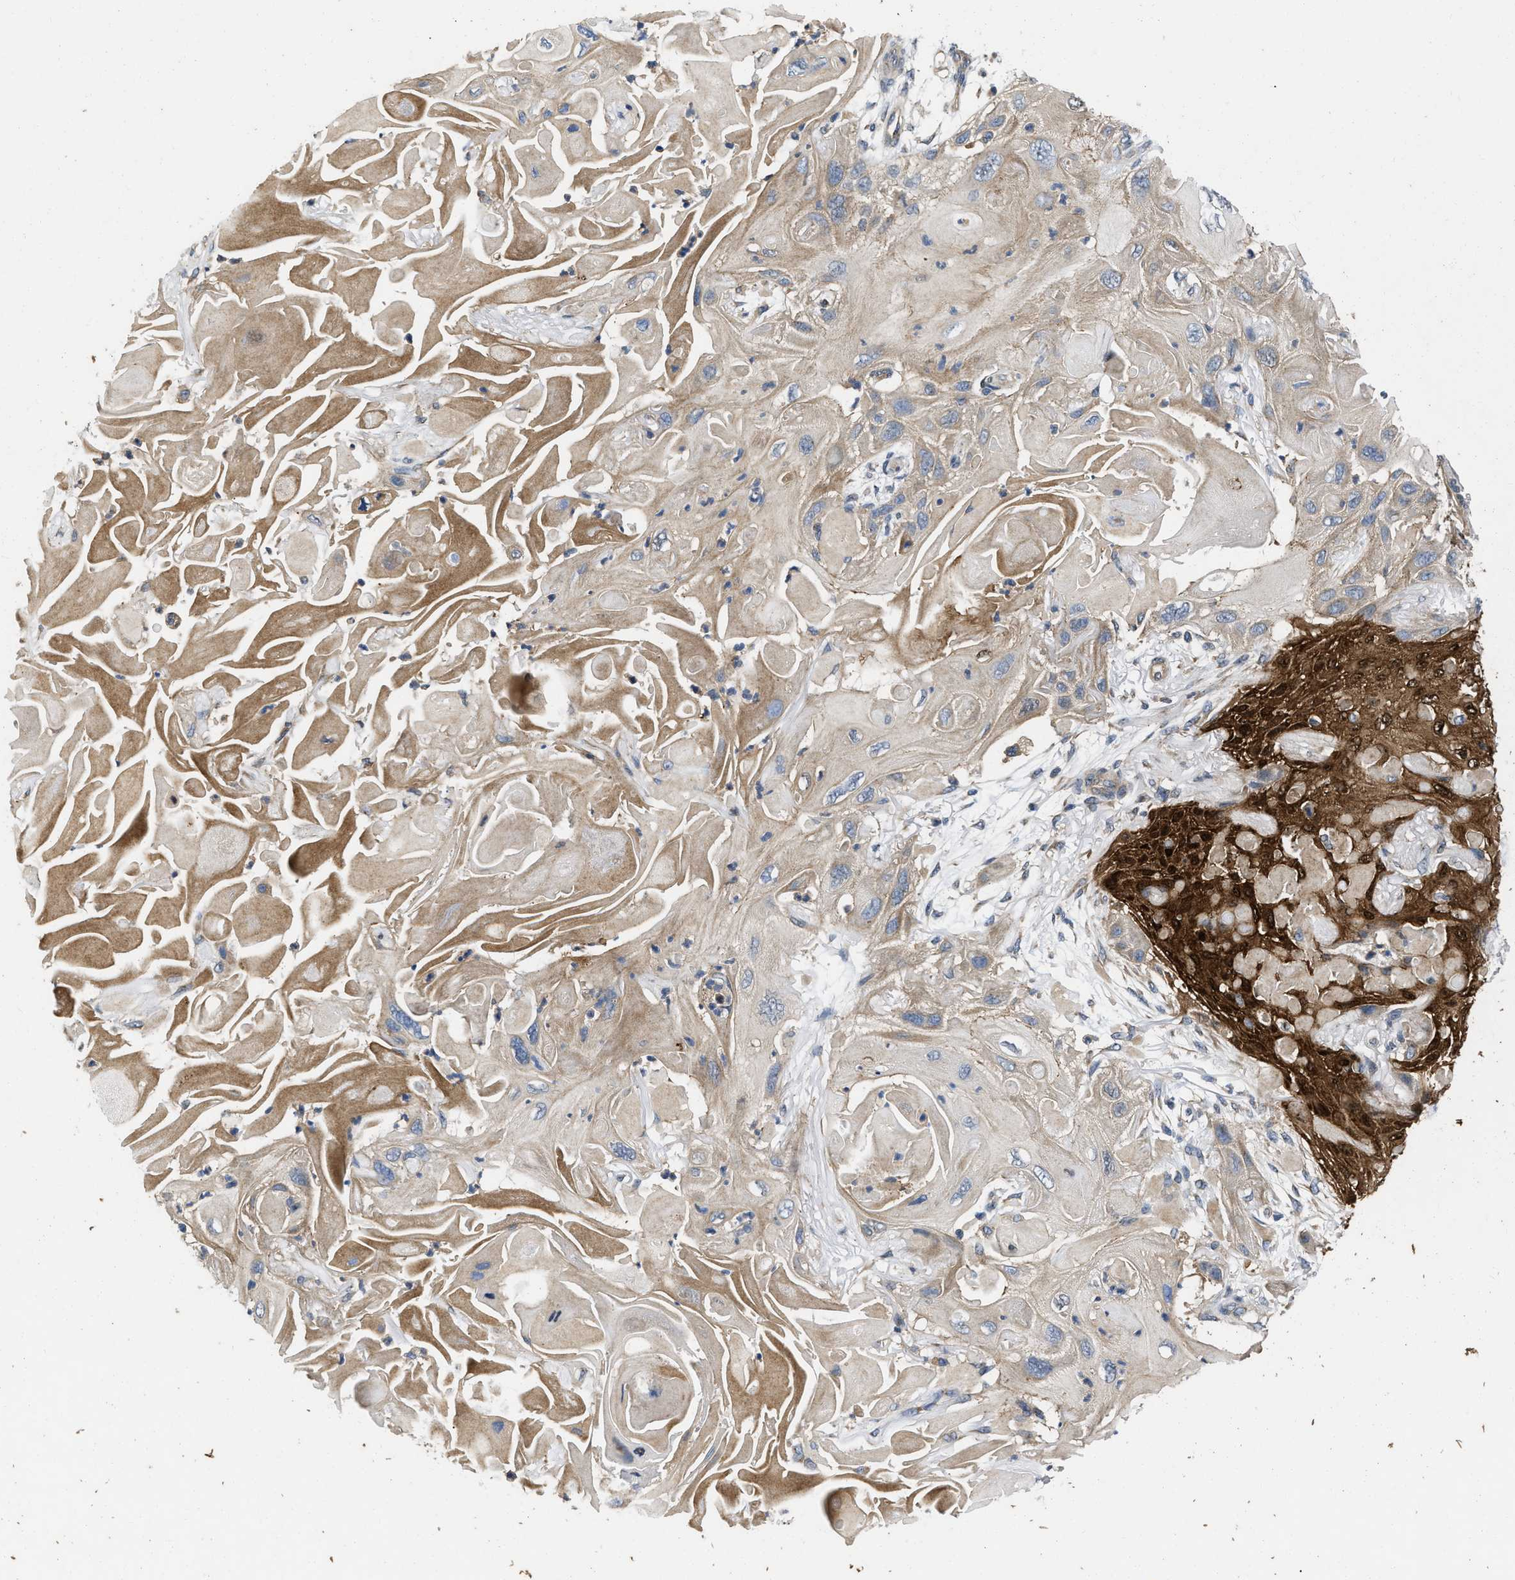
{"staining": {"intensity": "strong", "quantity": "25%-75%", "location": "cytoplasmic/membranous,nuclear"}, "tissue": "skin cancer", "cell_type": "Tumor cells", "image_type": "cancer", "snomed": [{"axis": "morphology", "description": "Squamous cell carcinoma, NOS"}, {"axis": "topography", "description": "Skin"}], "caption": "This histopathology image displays skin cancer (squamous cell carcinoma) stained with immunohistochemistry (IHC) to label a protein in brown. The cytoplasmic/membranous and nuclear of tumor cells show strong positivity for the protein. Nuclei are counter-stained blue.", "gene": "PRDM14", "patient": {"sex": "female", "age": 77}}